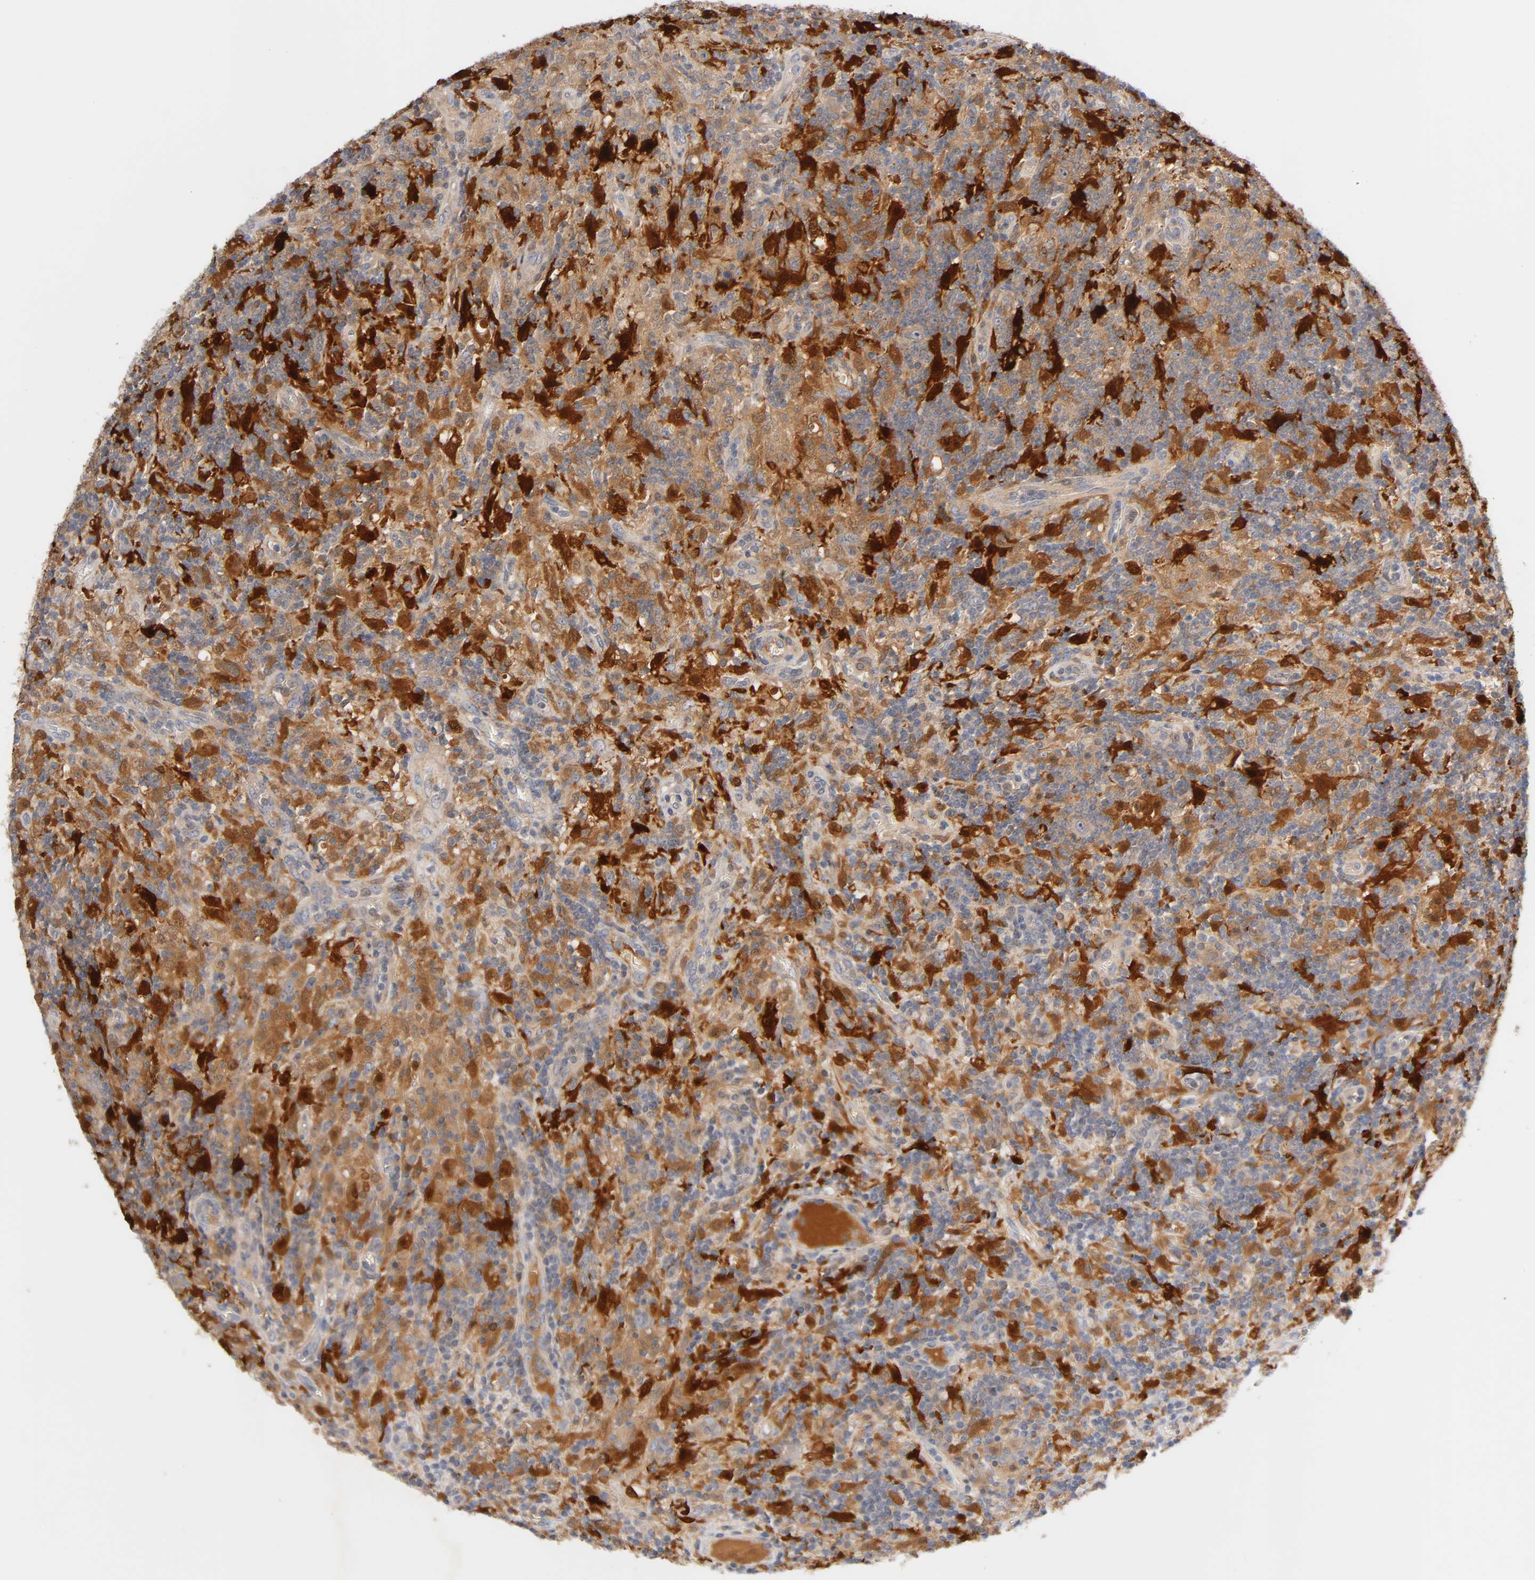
{"staining": {"intensity": "moderate", "quantity": ">75%", "location": "cytoplasmic/membranous"}, "tissue": "lymphoma", "cell_type": "Tumor cells", "image_type": "cancer", "snomed": [{"axis": "morphology", "description": "Hodgkin's disease, NOS"}, {"axis": "topography", "description": "Lymph node"}], "caption": "This image displays immunohistochemistry (IHC) staining of lymphoma, with medium moderate cytoplasmic/membranous expression in approximately >75% of tumor cells.", "gene": "IL18", "patient": {"sex": "male", "age": 70}}